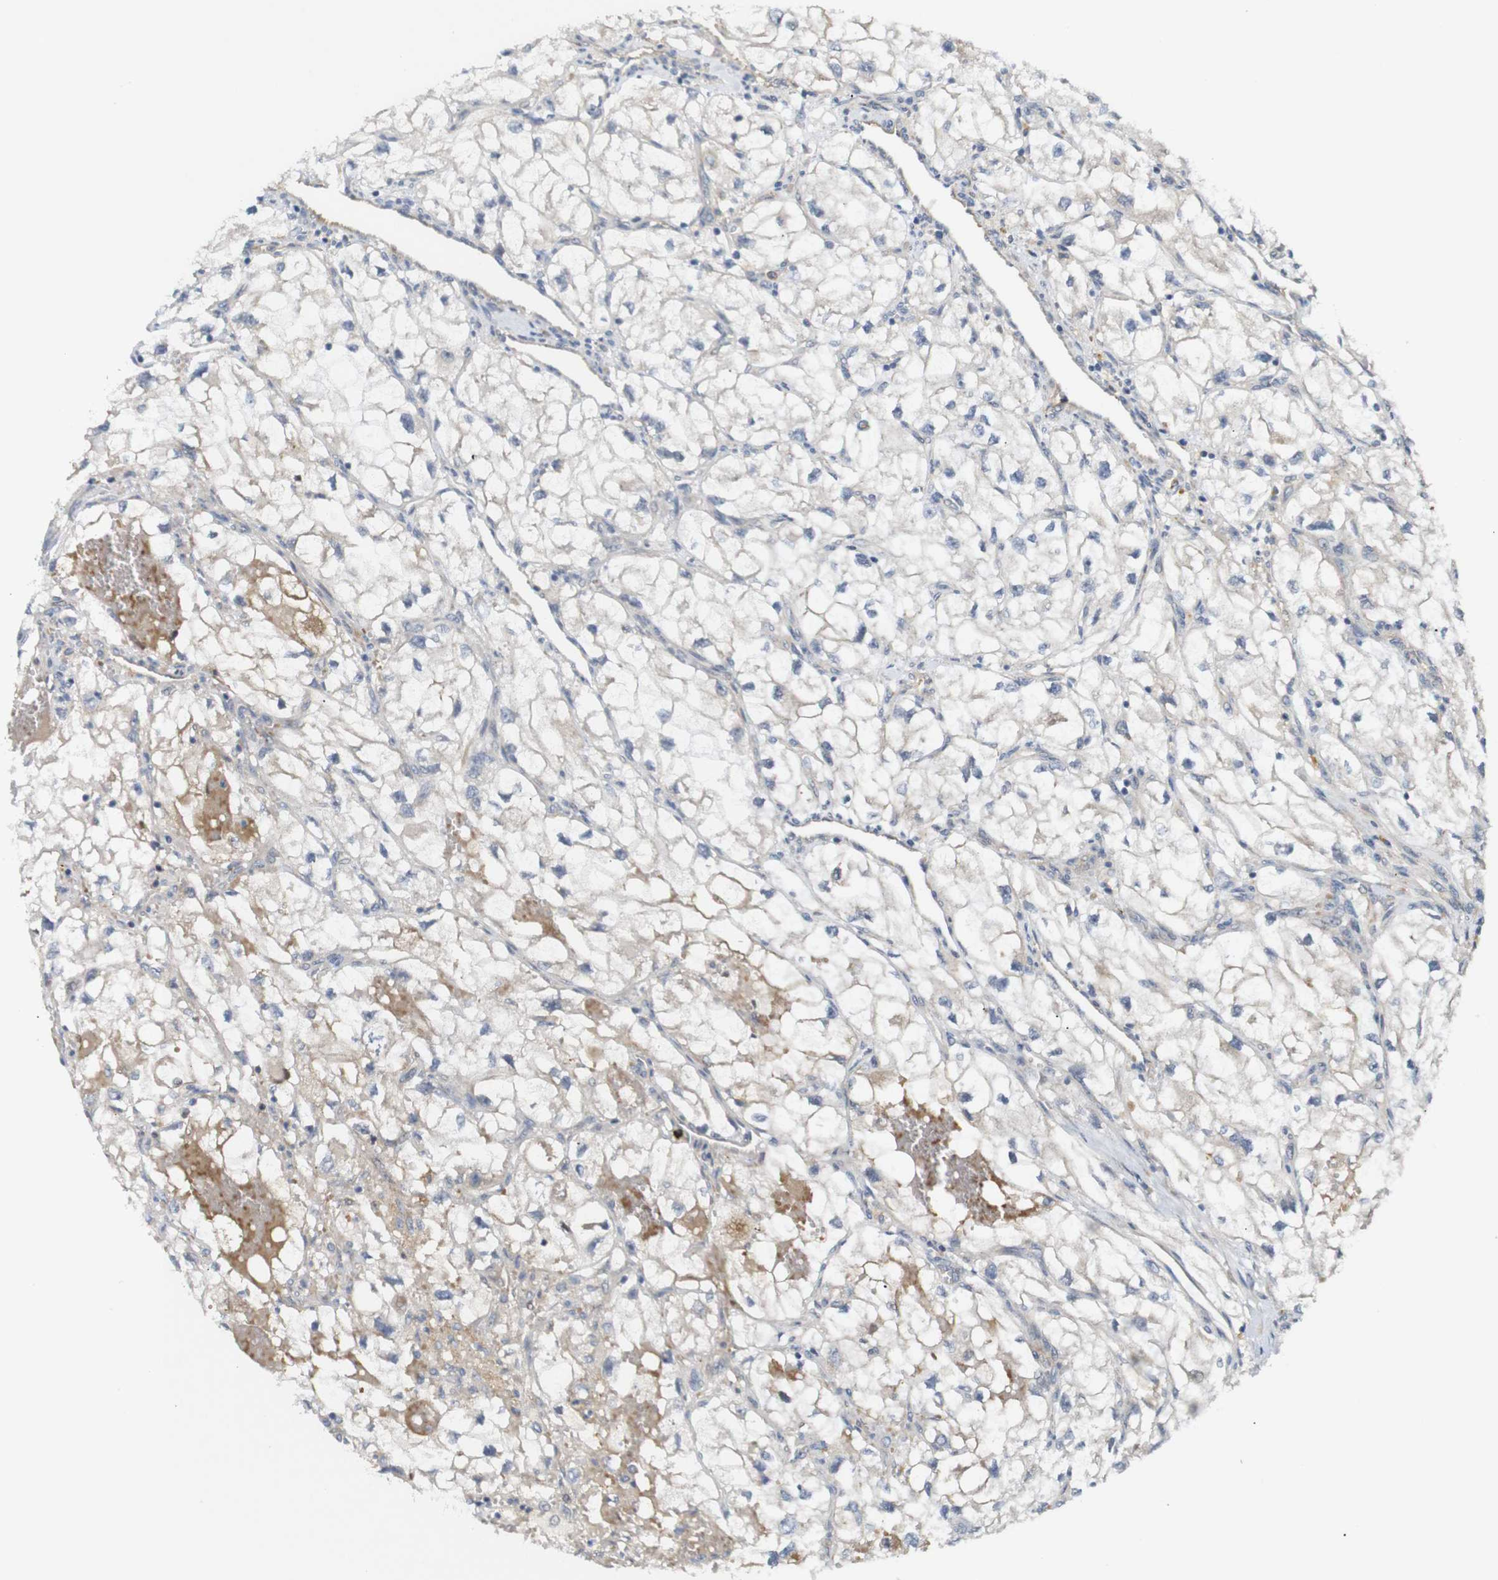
{"staining": {"intensity": "negative", "quantity": "none", "location": "none"}, "tissue": "renal cancer", "cell_type": "Tumor cells", "image_type": "cancer", "snomed": [{"axis": "morphology", "description": "Adenocarcinoma, NOS"}, {"axis": "topography", "description": "Kidney"}], "caption": "This is an immunohistochemistry (IHC) photomicrograph of human renal cancer. There is no staining in tumor cells.", "gene": "RPTOR", "patient": {"sex": "female", "age": 70}}